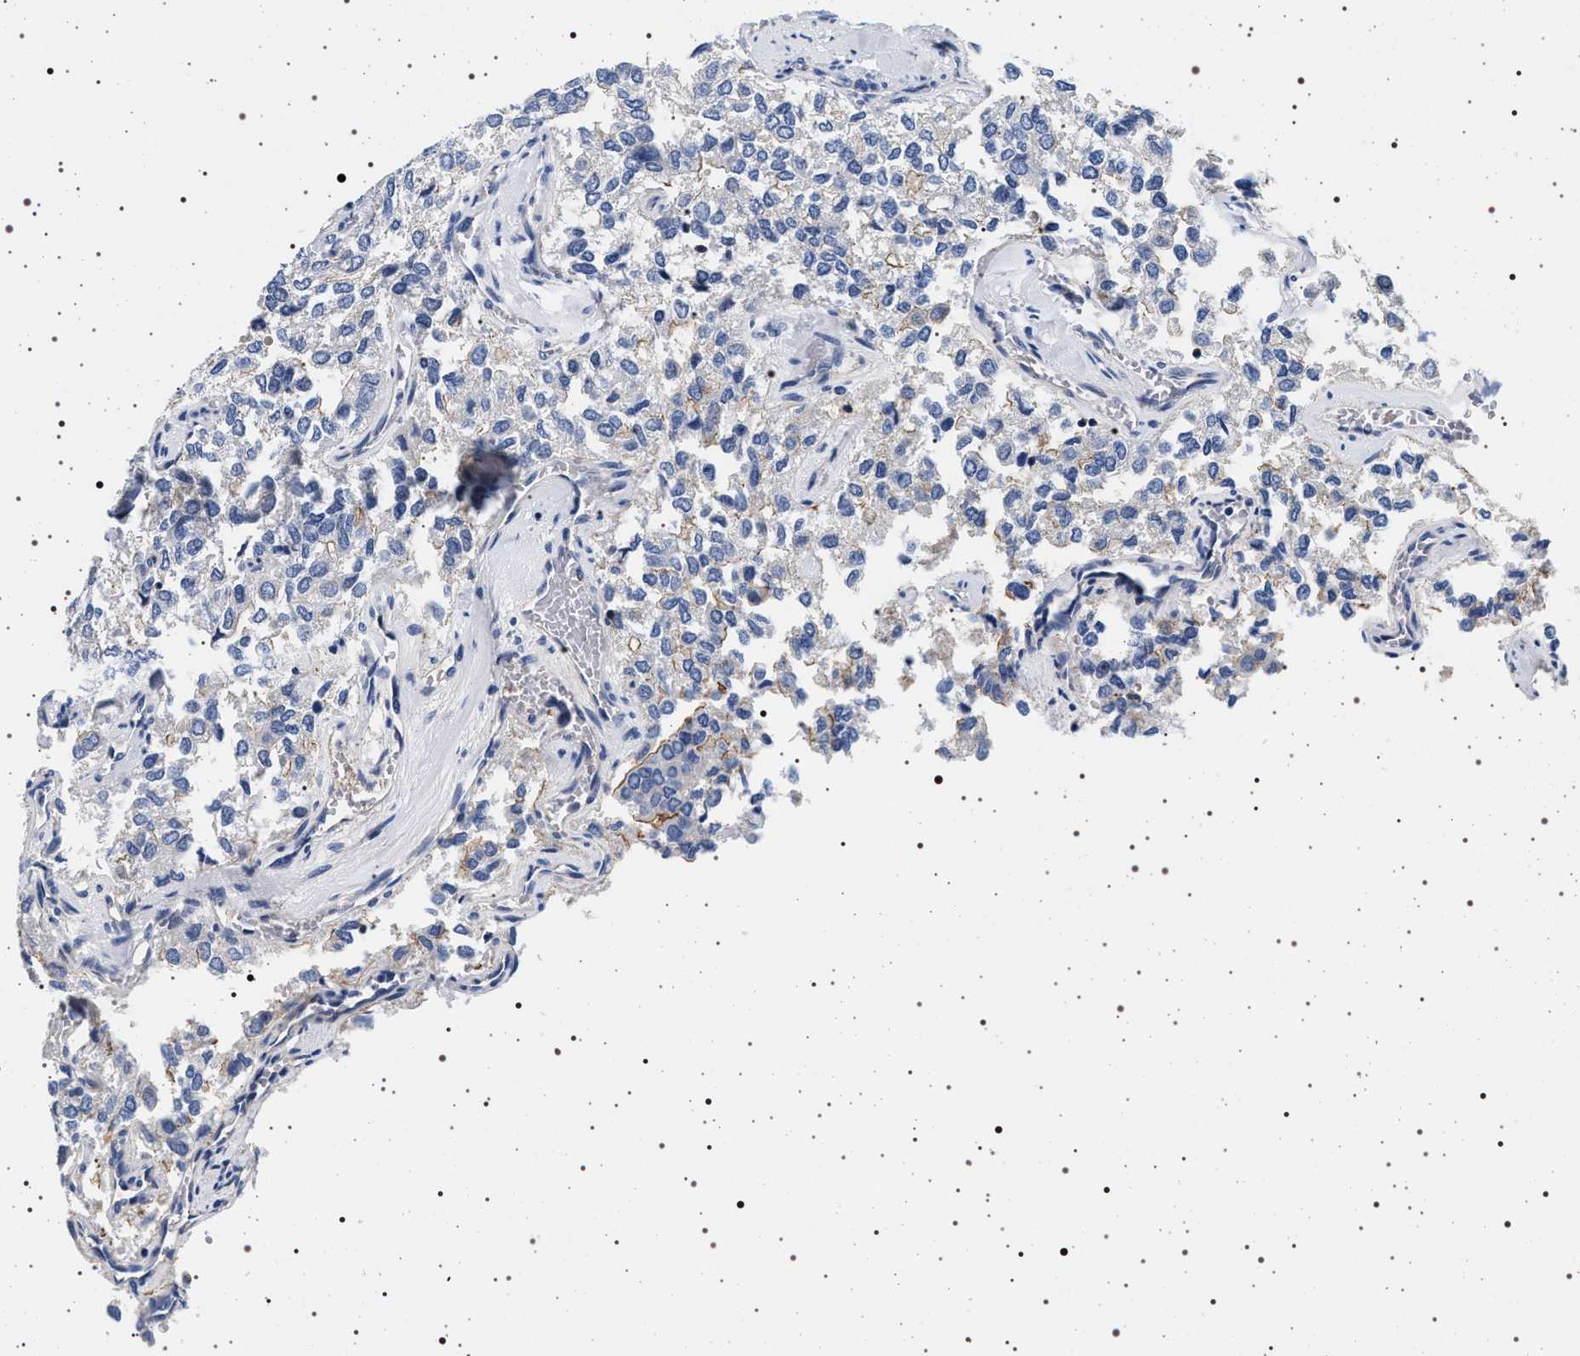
{"staining": {"intensity": "negative", "quantity": "none", "location": "none"}, "tissue": "thyroid cancer", "cell_type": "Tumor cells", "image_type": "cancer", "snomed": [{"axis": "morphology", "description": "Follicular adenoma carcinoma, NOS"}, {"axis": "topography", "description": "Thyroid gland"}], "caption": "A high-resolution image shows IHC staining of thyroid cancer (follicular adenoma carcinoma), which demonstrates no significant expression in tumor cells. (DAB (3,3'-diaminobenzidine) immunohistochemistry with hematoxylin counter stain).", "gene": "HSD17B1", "patient": {"sex": "male", "age": 75}}